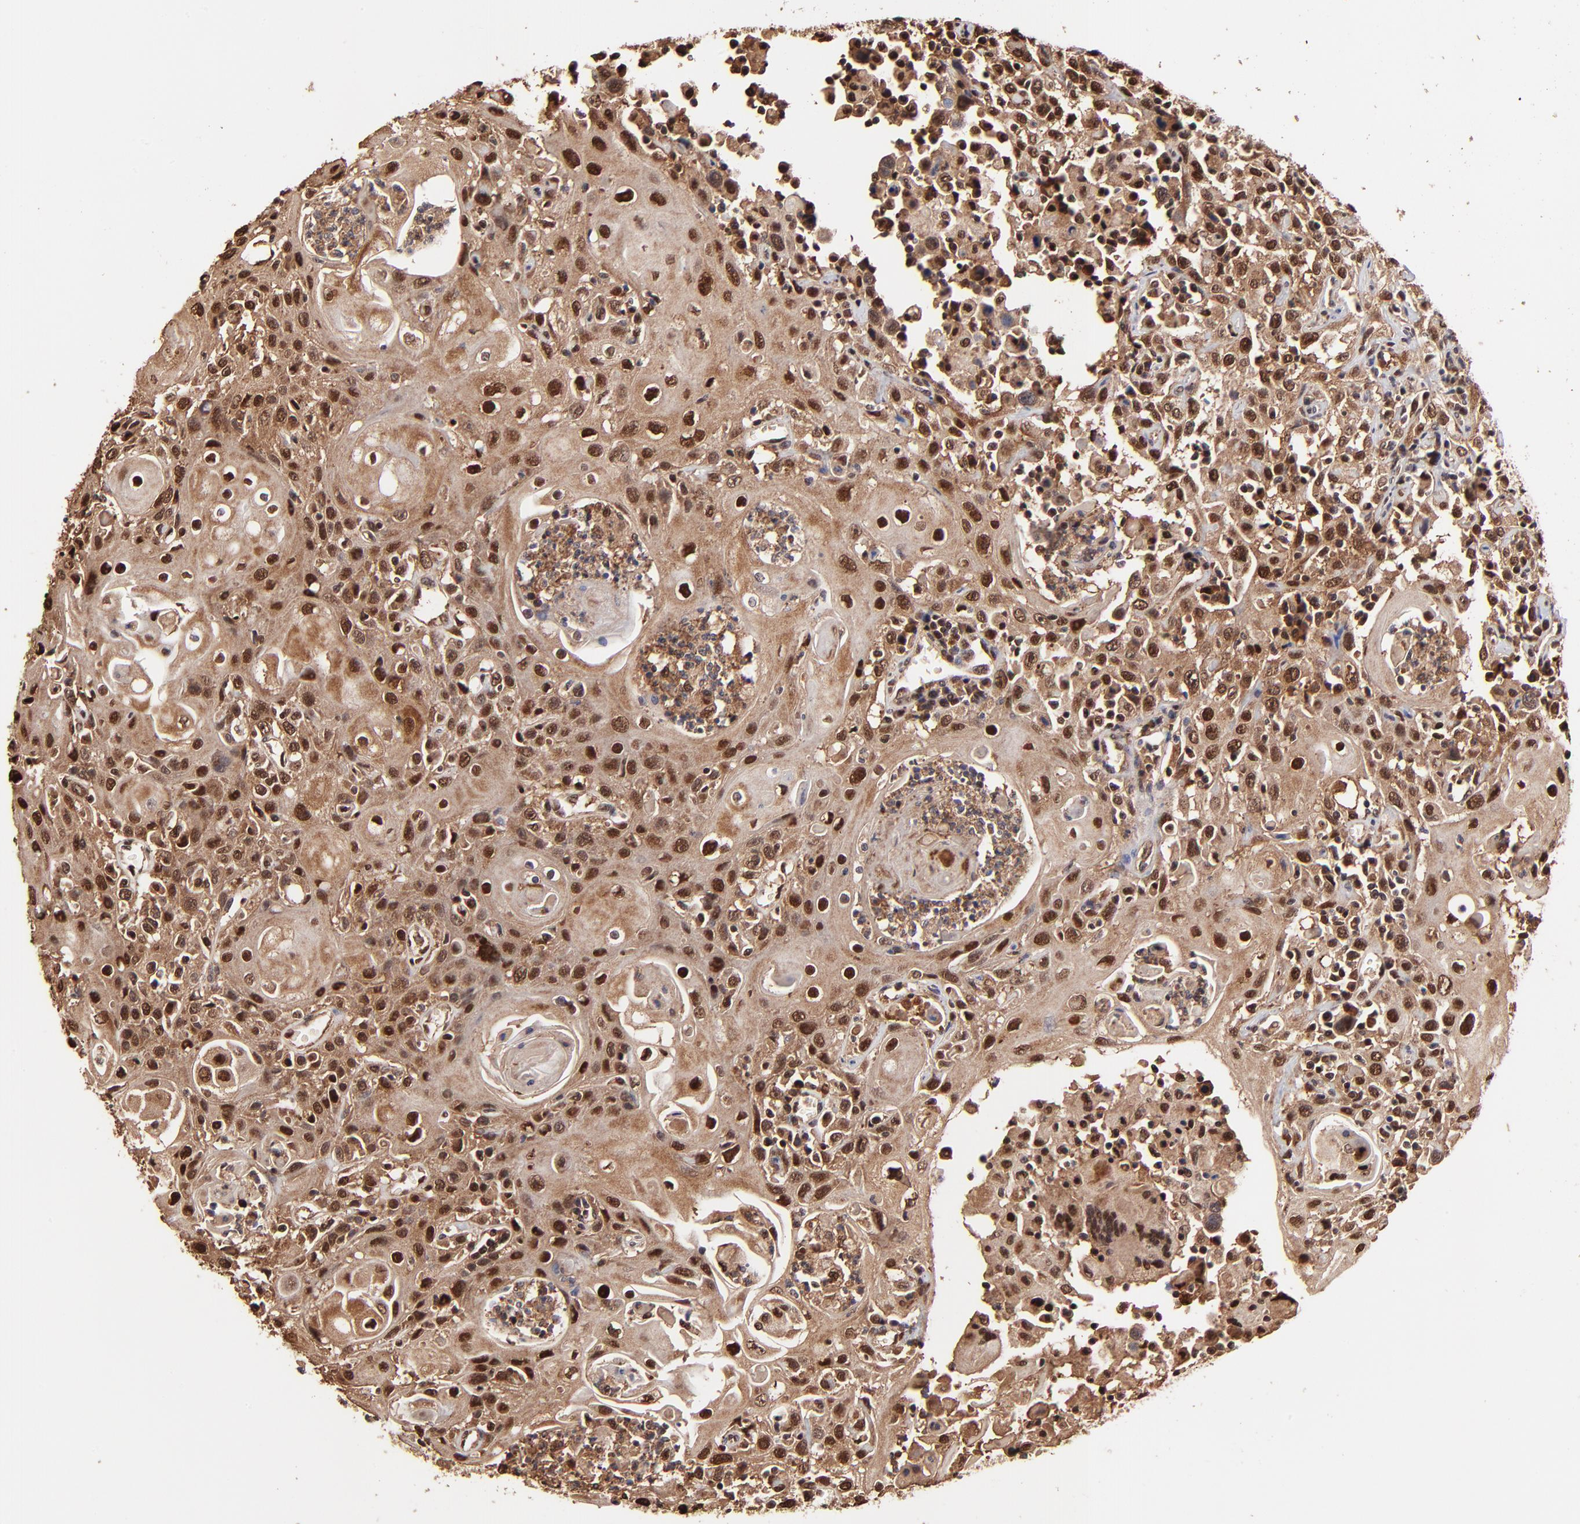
{"staining": {"intensity": "strong", "quantity": ">75%", "location": "nuclear"}, "tissue": "head and neck cancer", "cell_type": "Tumor cells", "image_type": "cancer", "snomed": [{"axis": "morphology", "description": "Squamous cell carcinoma, NOS"}, {"axis": "topography", "description": "Oral tissue"}, {"axis": "topography", "description": "Head-Neck"}], "caption": "Immunohistochemical staining of human head and neck cancer demonstrates strong nuclear protein expression in approximately >75% of tumor cells.", "gene": "PSMA6", "patient": {"sex": "female", "age": 76}}